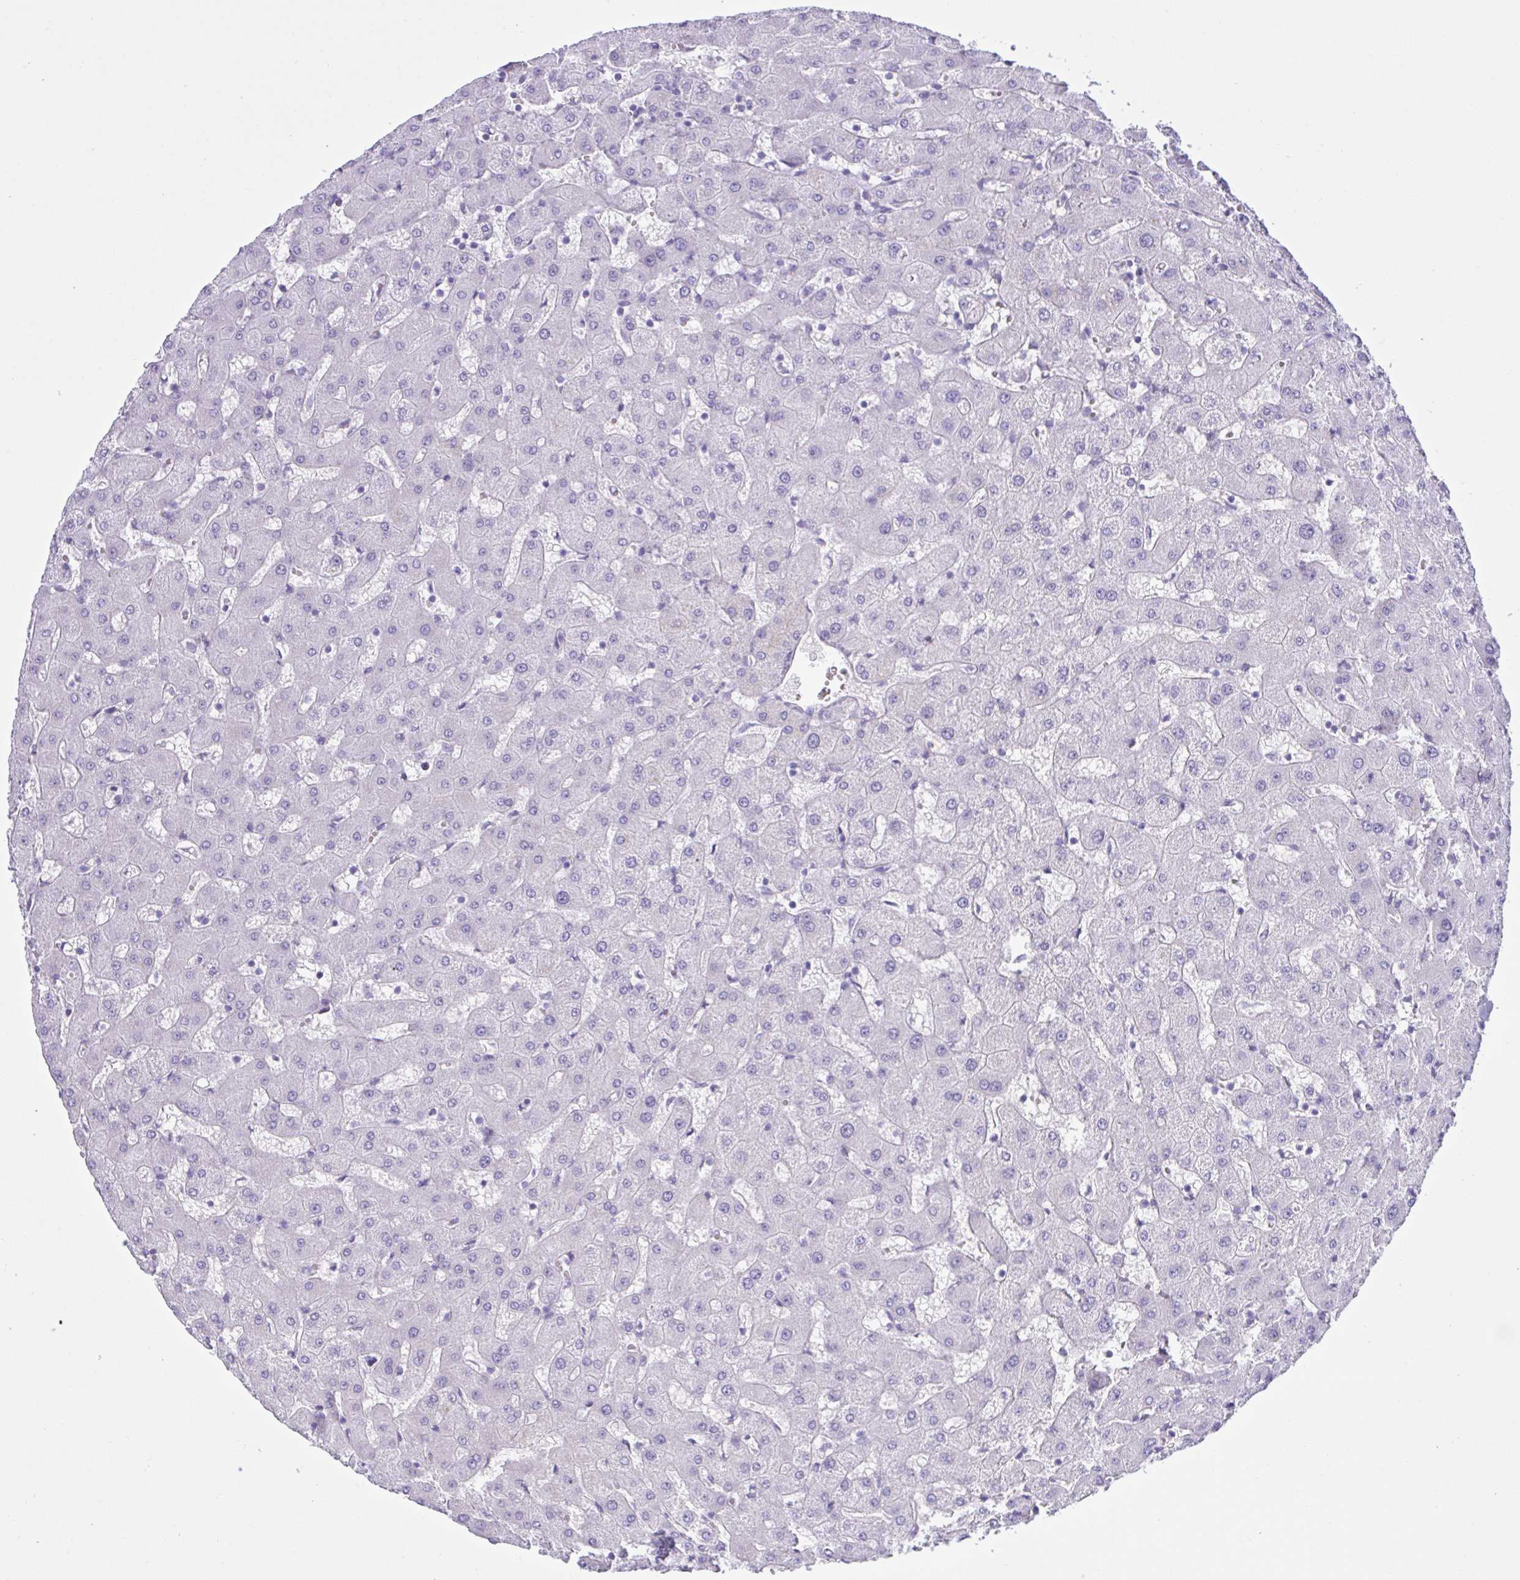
{"staining": {"intensity": "negative", "quantity": "none", "location": "none"}, "tissue": "liver", "cell_type": "Cholangiocytes", "image_type": "normal", "snomed": [{"axis": "morphology", "description": "Normal tissue, NOS"}, {"axis": "topography", "description": "Liver"}], "caption": "A high-resolution histopathology image shows immunohistochemistry (IHC) staining of unremarkable liver, which exhibits no significant positivity in cholangiocytes.", "gene": "MRGPRG", "patient": {"sex": "female", "age": 63}}